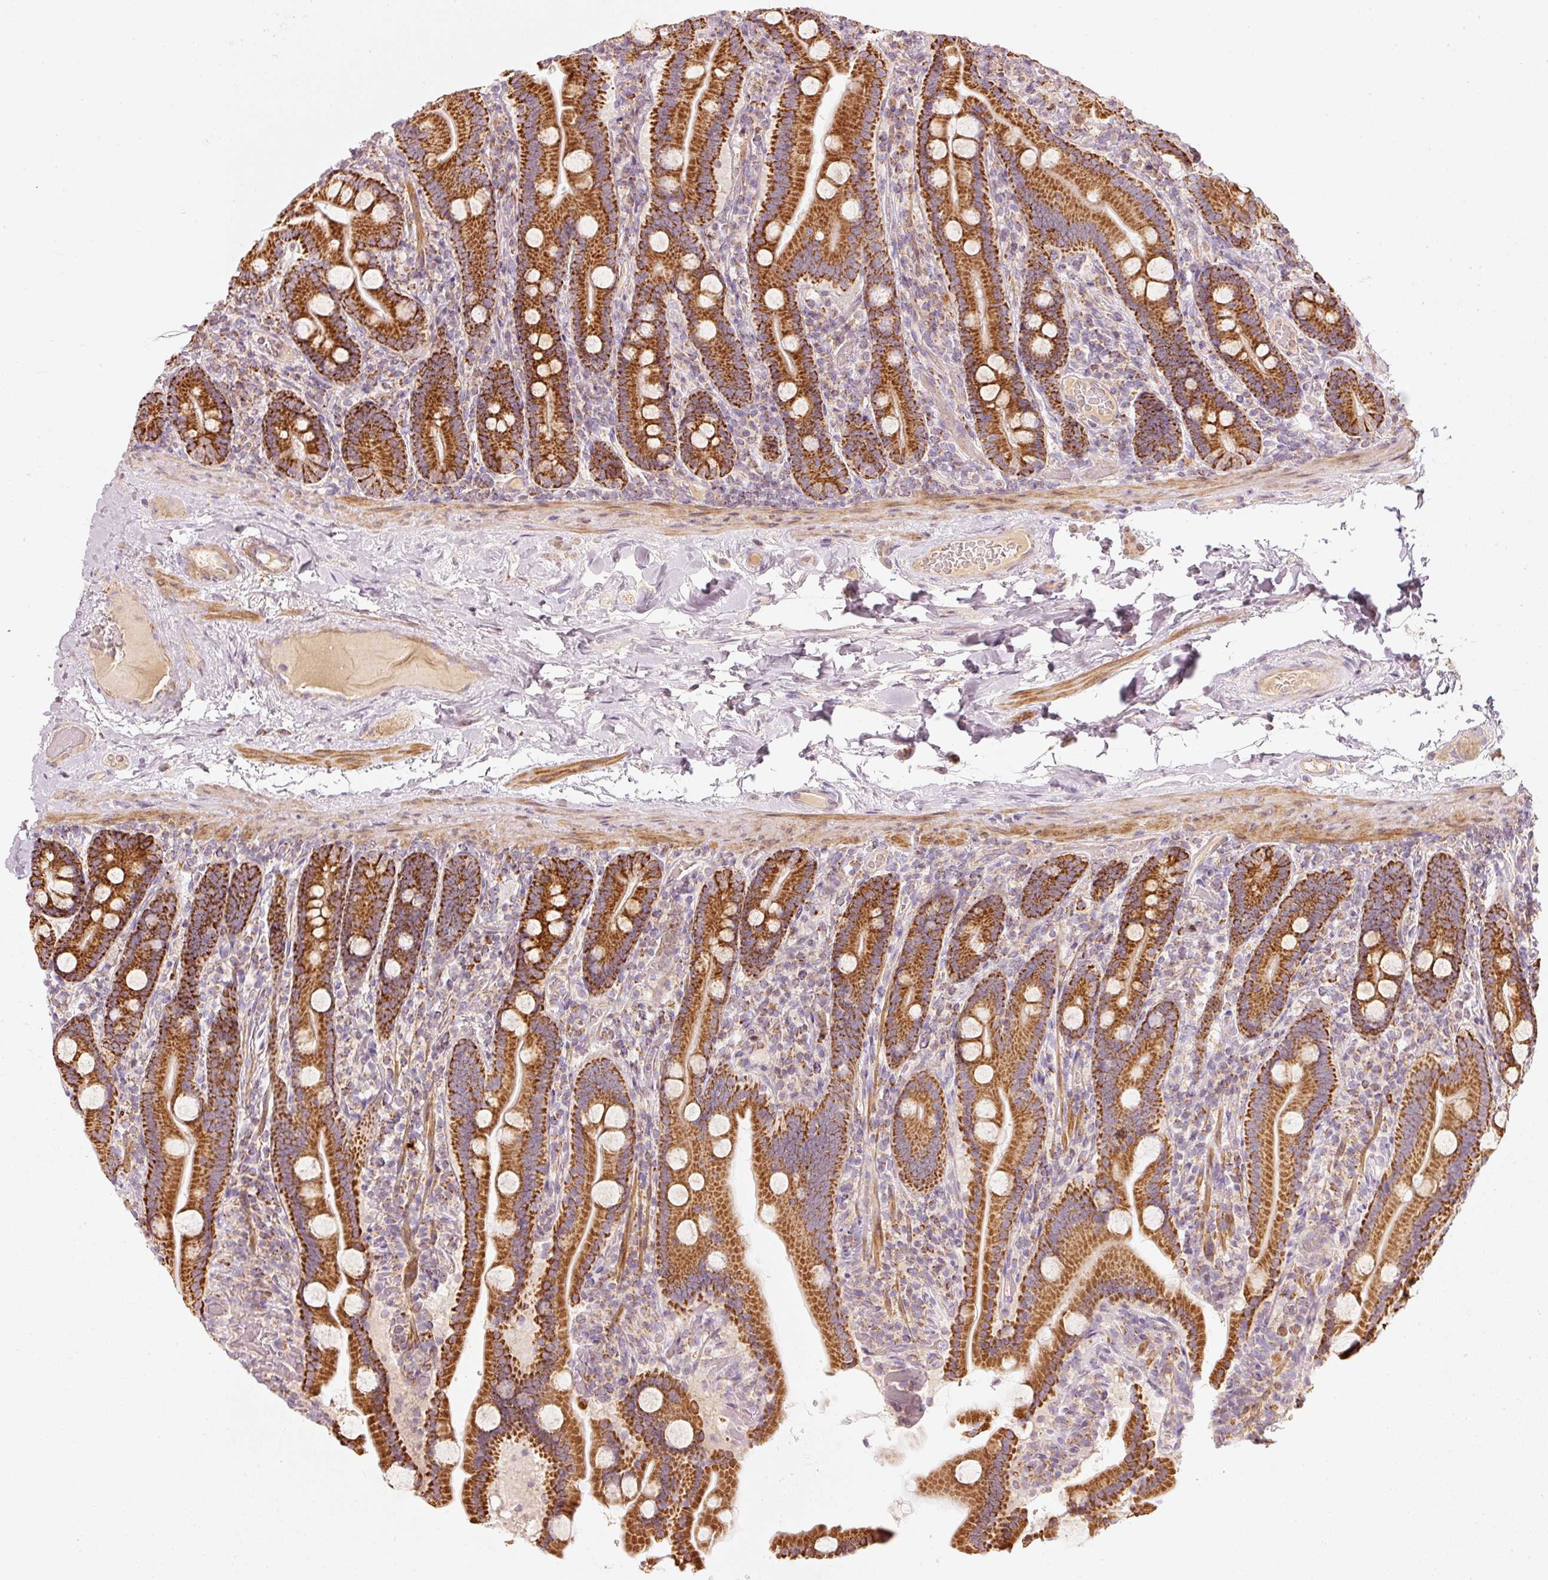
{"staining": {"intensity": "strong", "quantity": ">75%", "location": "cytoplasmic/membranous"}, "tissue": "duodenum", "cell_type": "Glandular cells", "image_type": "normal", "snomed": [{"axis": "morphology", "description": "Normal tissue, NOS"}, {"axis": "topography", "description": "Duodenum"}], "caption": "A photomicrograph showing strong cytoplasmic/membranous expression in approximately >75% of glandular cells in unremarkable duodenum, as visualized by brown immunohistochemical staining.", "gene": "C17orf98", "patient": {"sex": "male", "age": 55}}